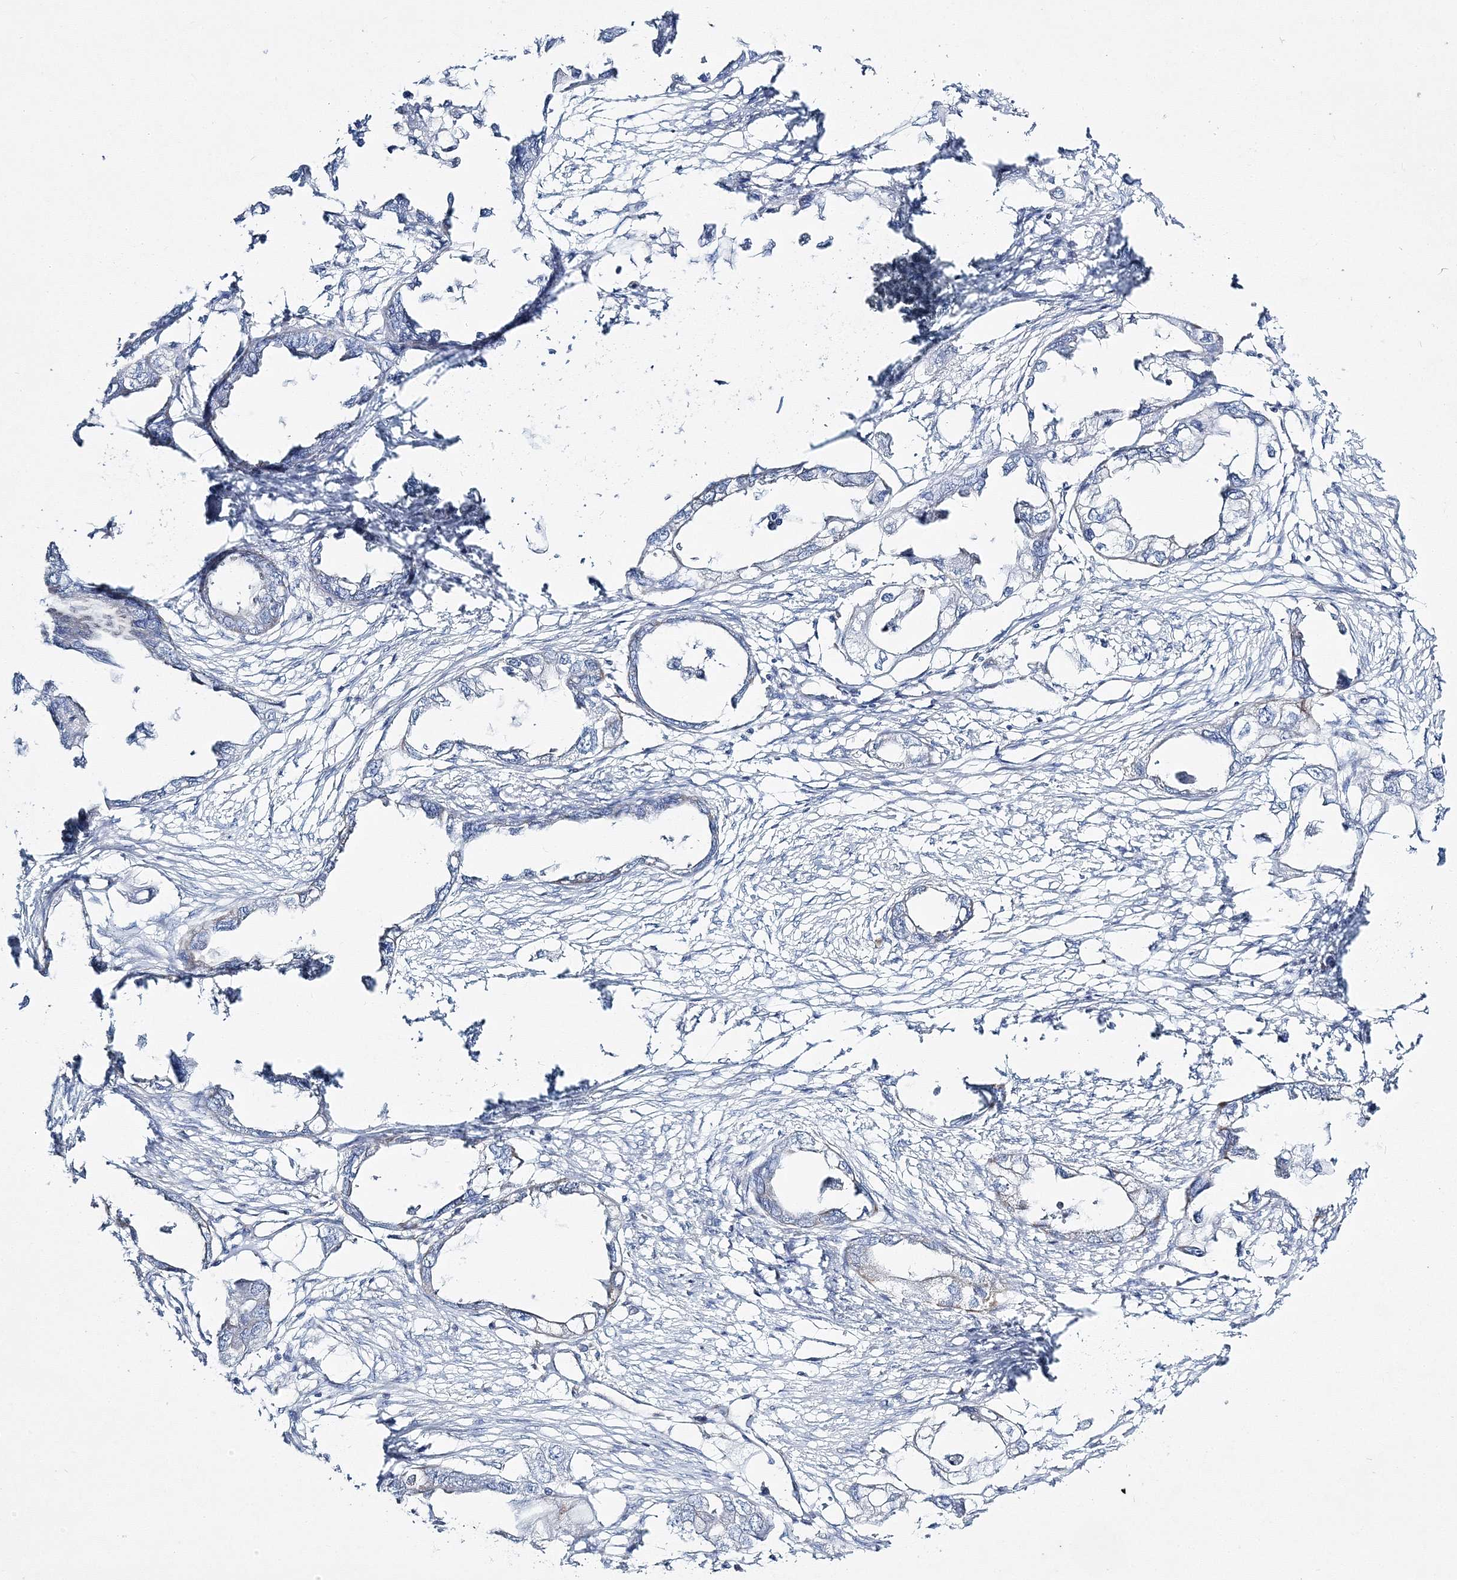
{"staining": {"intensity": "negative", "quantity": "none", "location": "none"}, "tissue": "endometrial cancer", "cell_type": "Tumor cells", "image_type": "cancer", "snomed": [{"axis": "morphology", "description": "Adenocarcinoma, NOS"}, {"axis": "morphology", "description": "Adenocarcinoma, metastatic, NOS"}, {"axis": "topography", "description": "Adipose tissue"}, {"axis": "topography", "description": "Endometrium"}], "caption": "Immunohistochemistry (IHC) of endometrial metastatic adenocarcinoma displays no staining in tumor cells.", "gene": "HIBCH", "patient": {"sex": "female", "age": 67}}